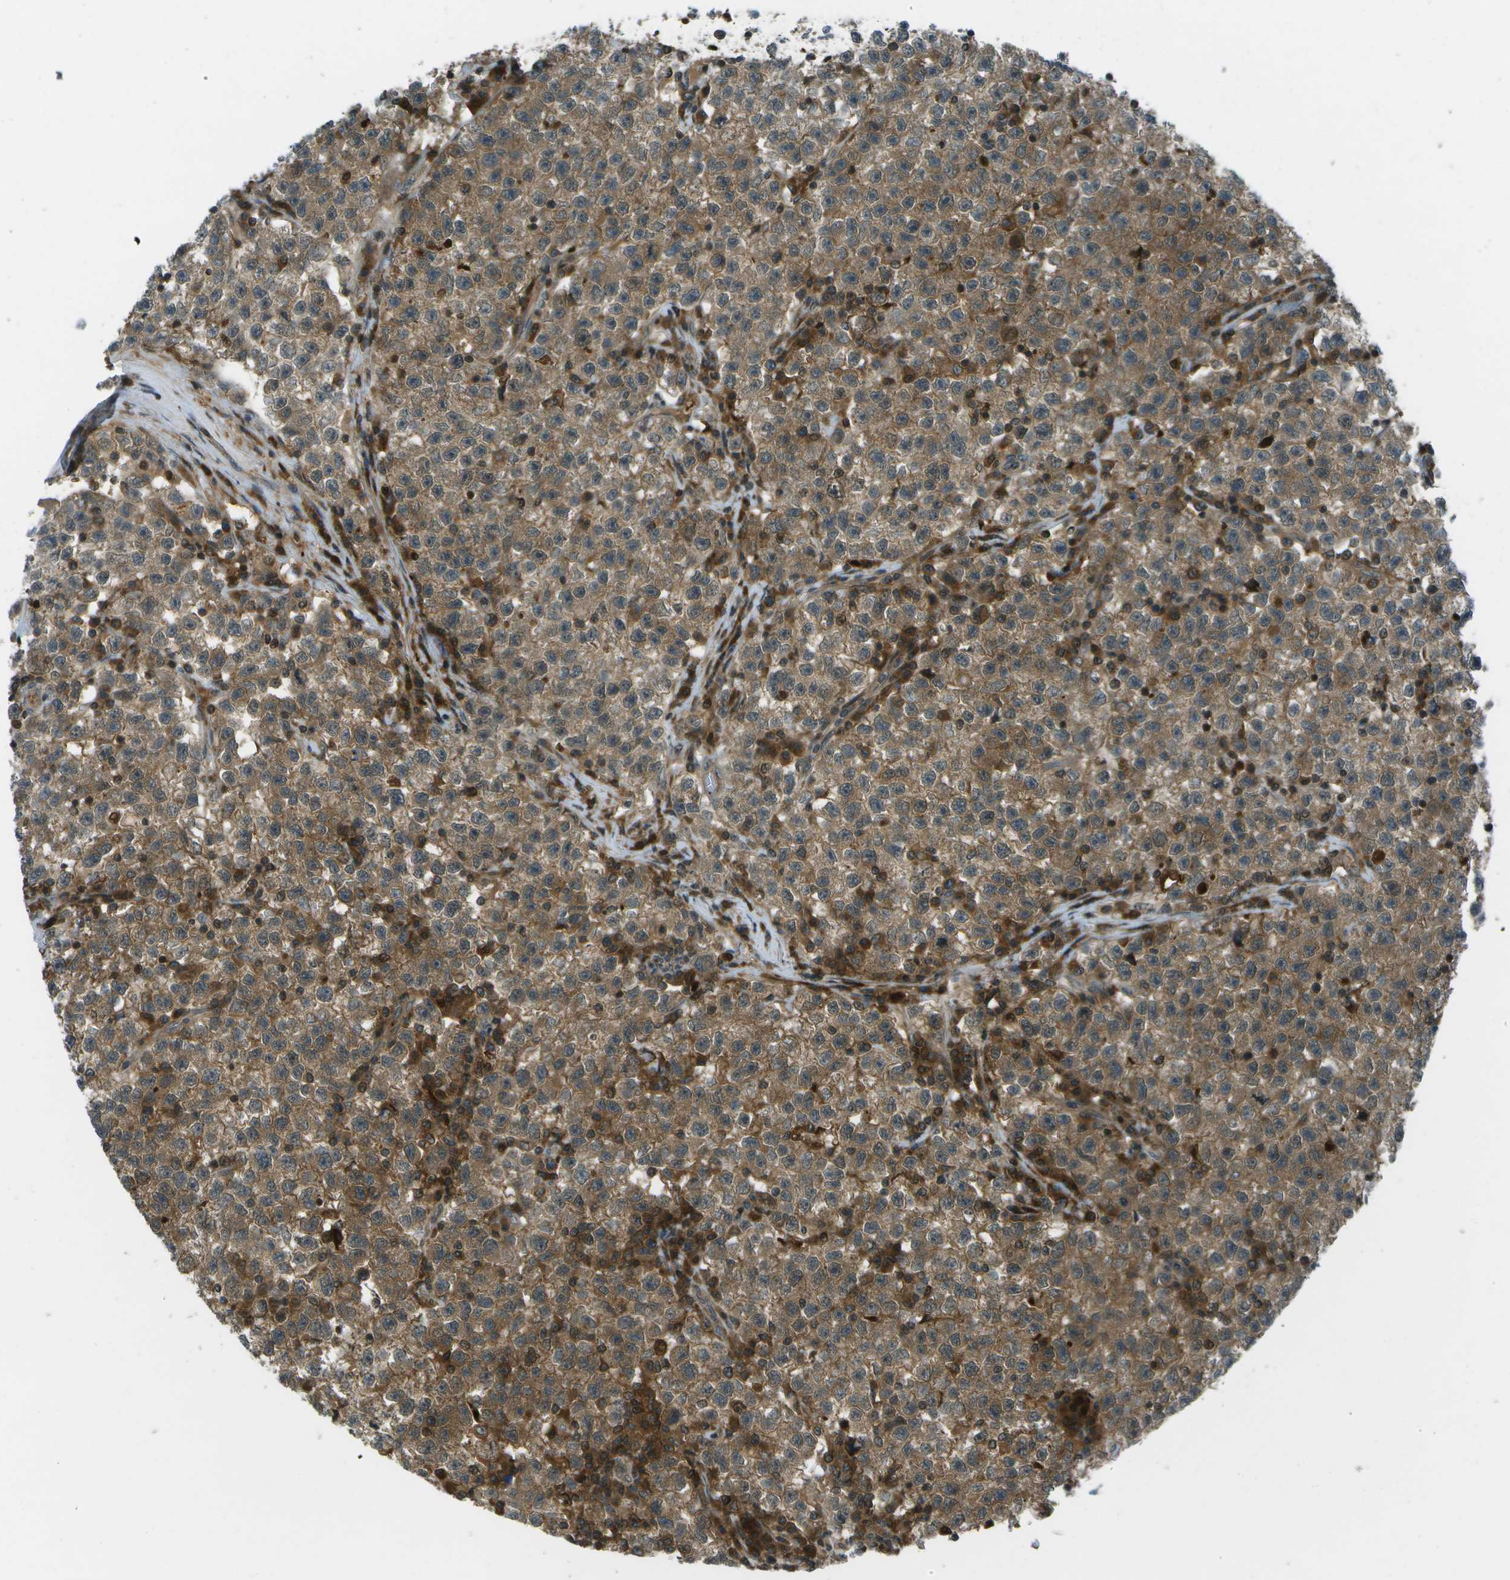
{"staining": {"intensity": "moderate", "quantity": ">75%", "location": "cytoplasmic/membranous"}, "tissue": "testis cancer", "cell_type": "Tumor cells", "image_type": "cancer", "snomed": [{"axis": "morphology", "description": "Seminoma, NOS"}, {"axis": "topography", "description": "Testis"}], "caption": "IHC micrograph of neoplastic tissue: human testis cancer stained using IHC exhibits medium levels of moderate protein expression localized specifically in the cytoplasmic/membranous of tumor cells, appearing as a cytoplasmic/membranous brown color.", "gene": "TMEM19", "patient": {"sex": "male", "age": 22}}